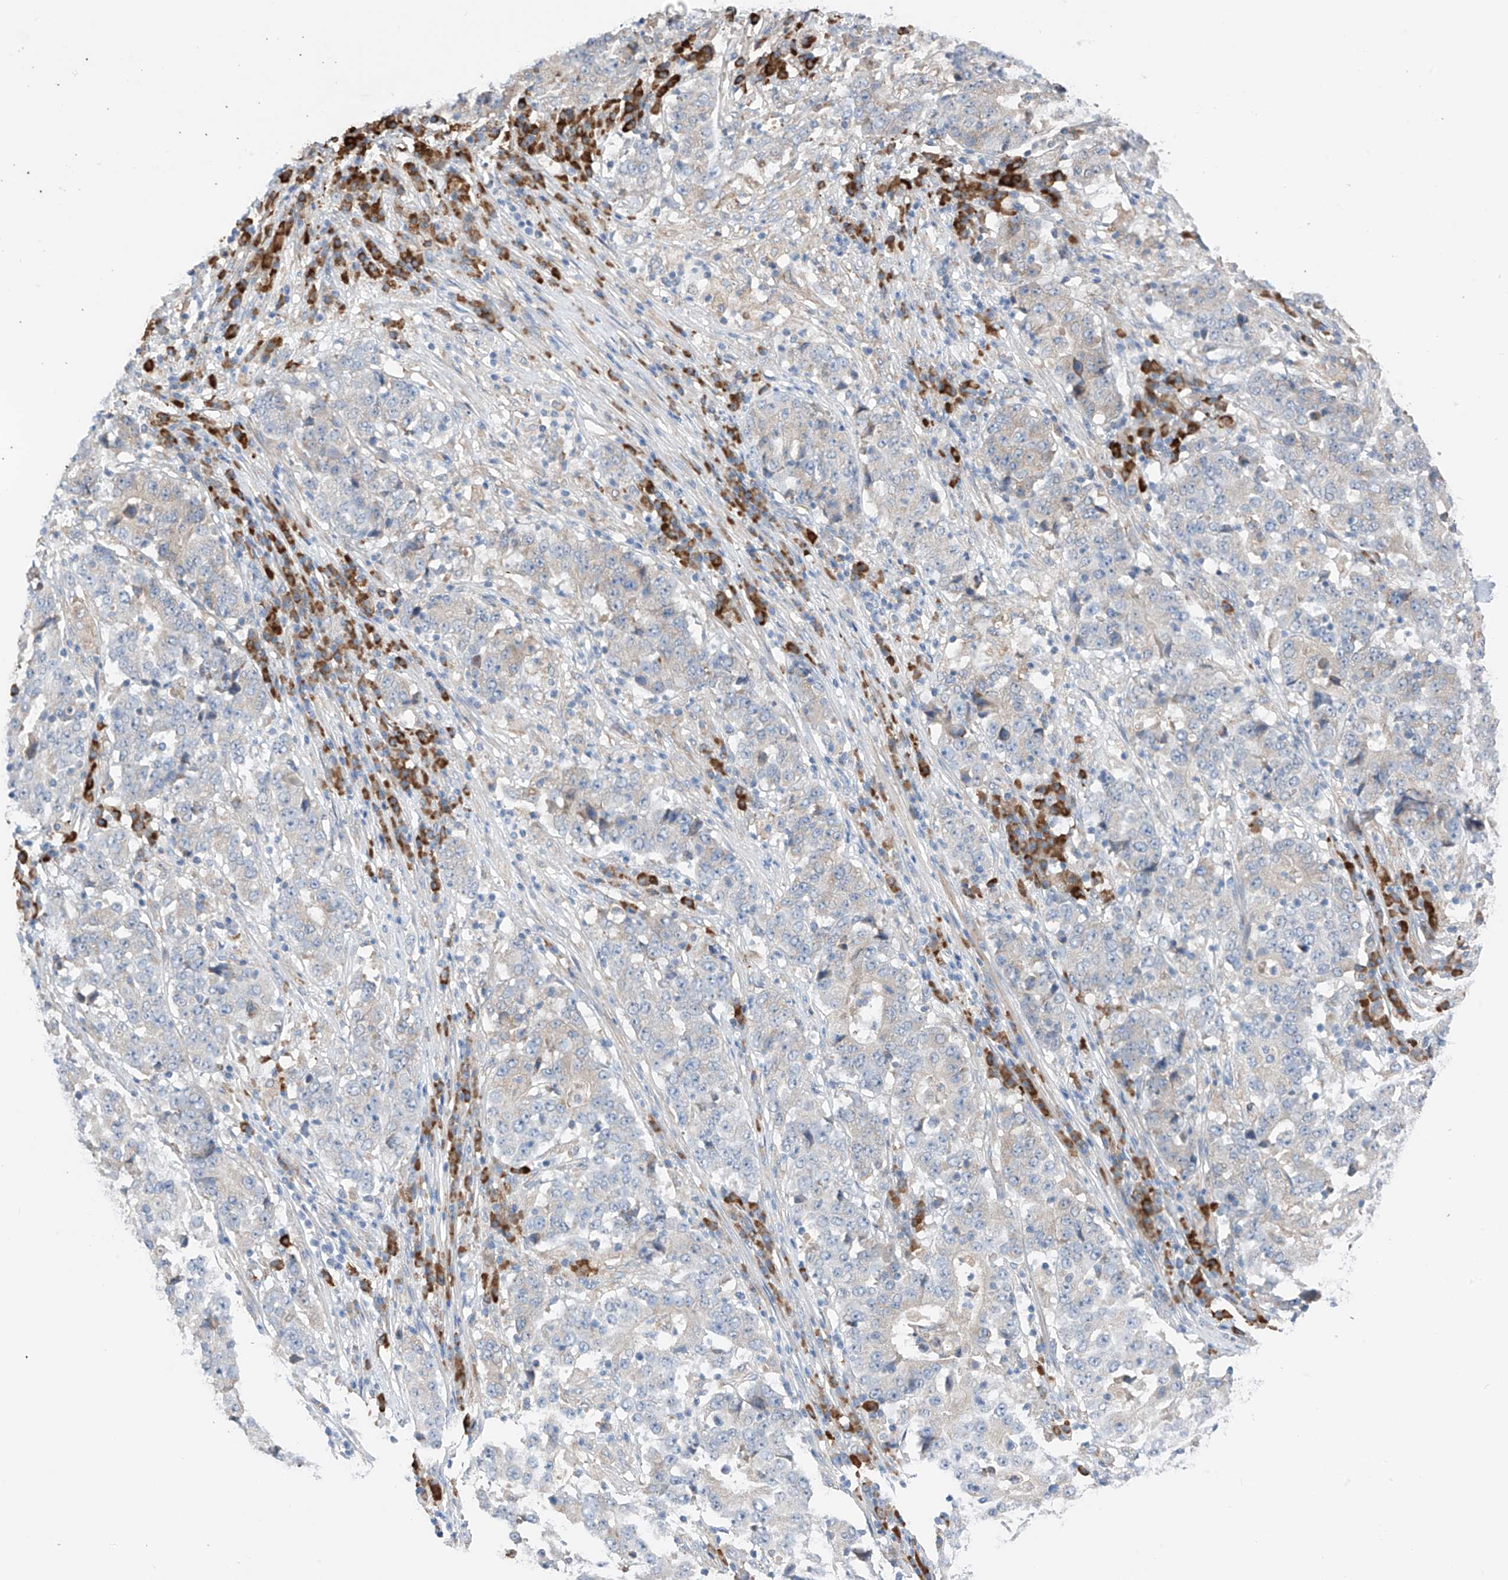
{"staining": {"intensity": "negative", "quantity": "none", "location": "none"}, "tissue": "stomach cancer", "cell_type": "Tumor cells", "image_type": "cancer", "snomed": [{"axis": "morphology", "description": "Adenocarcinoma, NOS"}, {"axis": "topography", "description": "Stomach"}], "caption": "This is an IHC micrograph of stomach cancer (adenocarcinoma). There is no expression in tumor cells.", "gene": "REC8", "patient": {"sex": "male", "age": 59}}